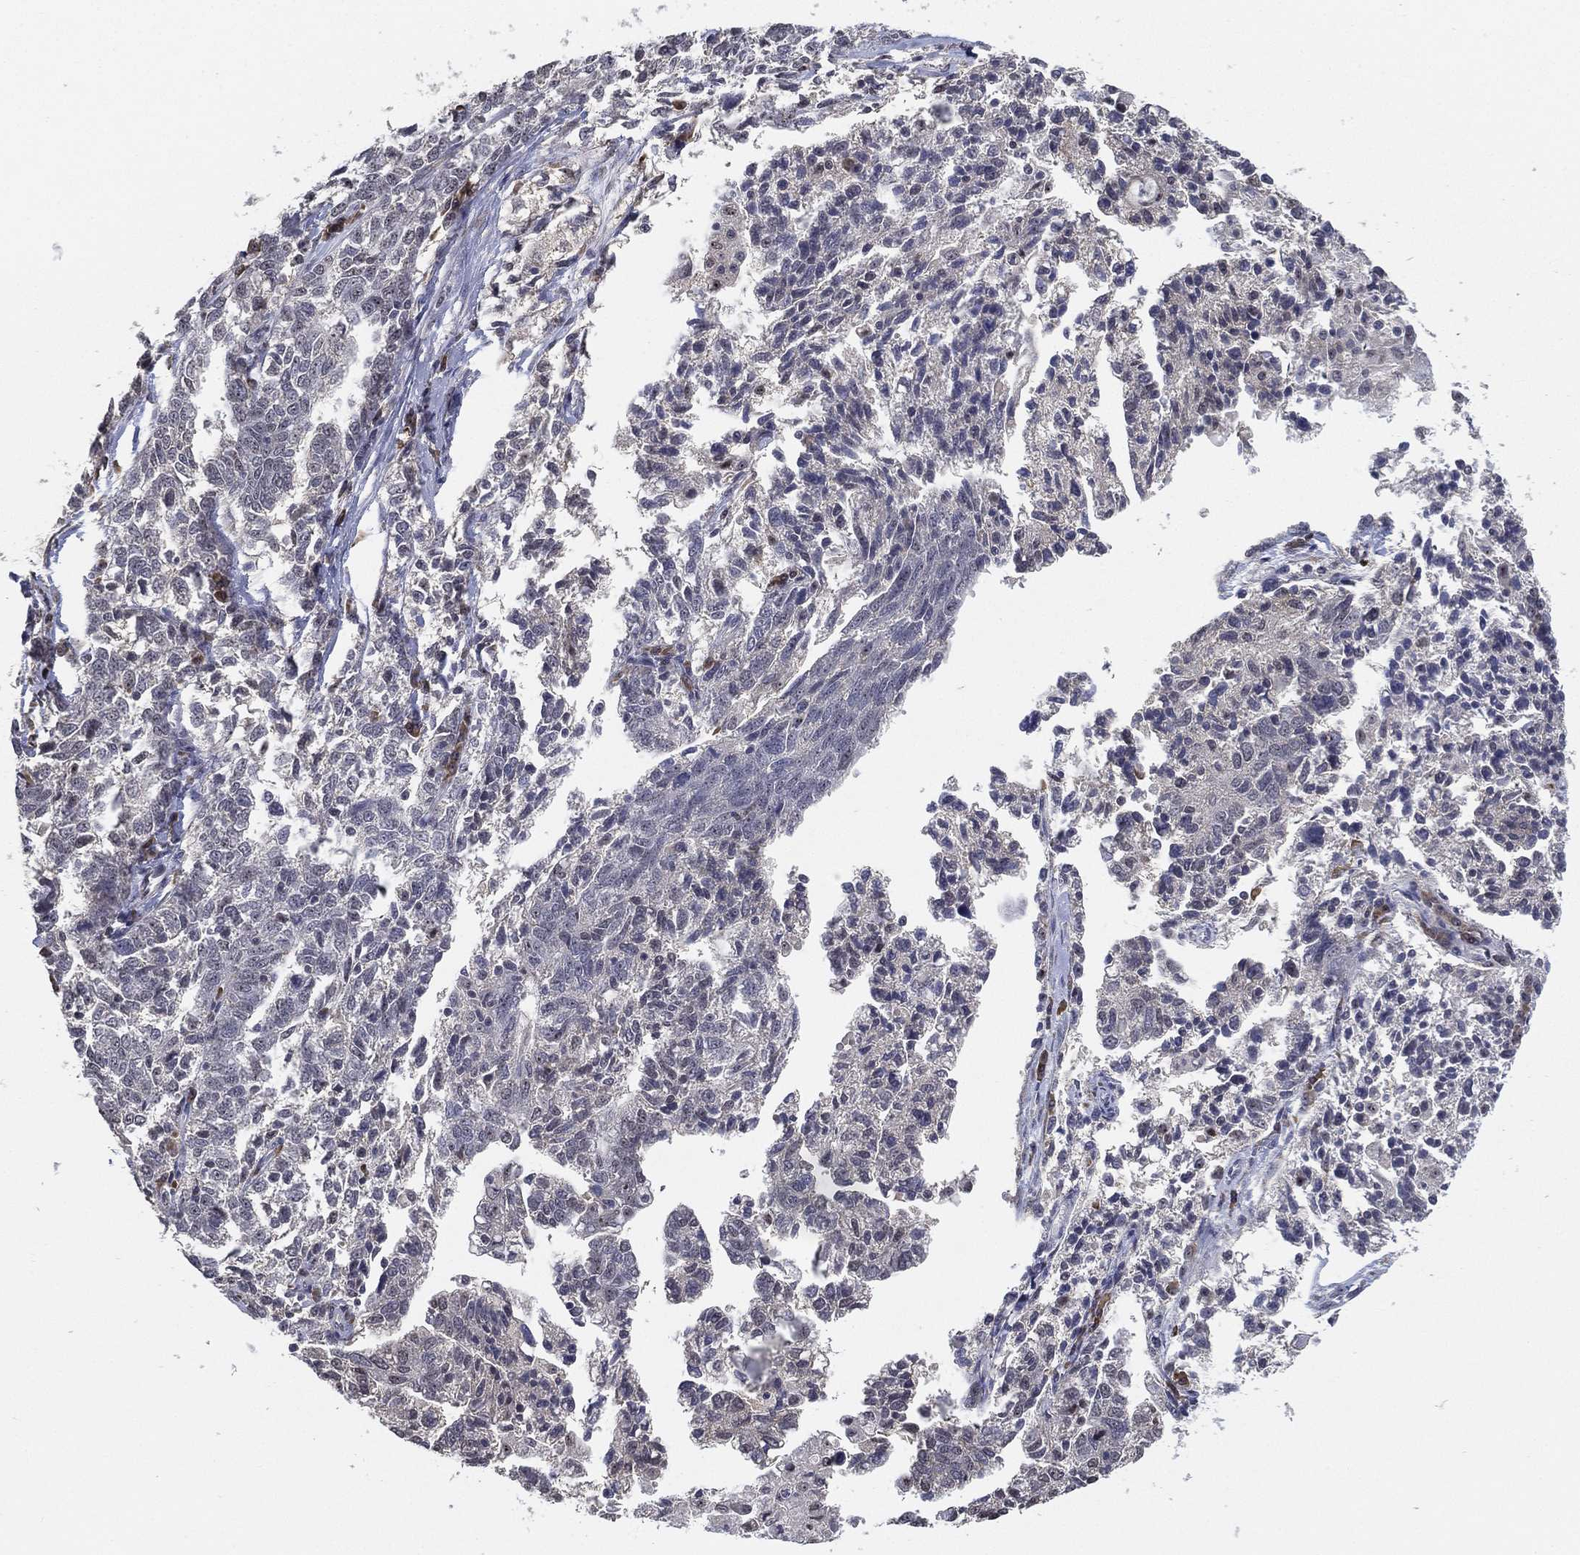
{"staining": {"intensity": "negative", "quantity": "none", "location": "none"}, "tissue": "ovarian cancer", "cell_type": "Tumor cells", "image_type": "cancer", "snomed": [{"axis": "morphology", "description": "Cystadenocarcinoma, serous, NOS"}, {"axis": "topography", "description": "Ovary"}], "caption": "IHC histopathology image of human ovarian cancer stained for a protein (brown), which exhibits no expression in tumor cells.", "gene": "PPP1R16B", "patient": {"sex": "female", "age": 71}}